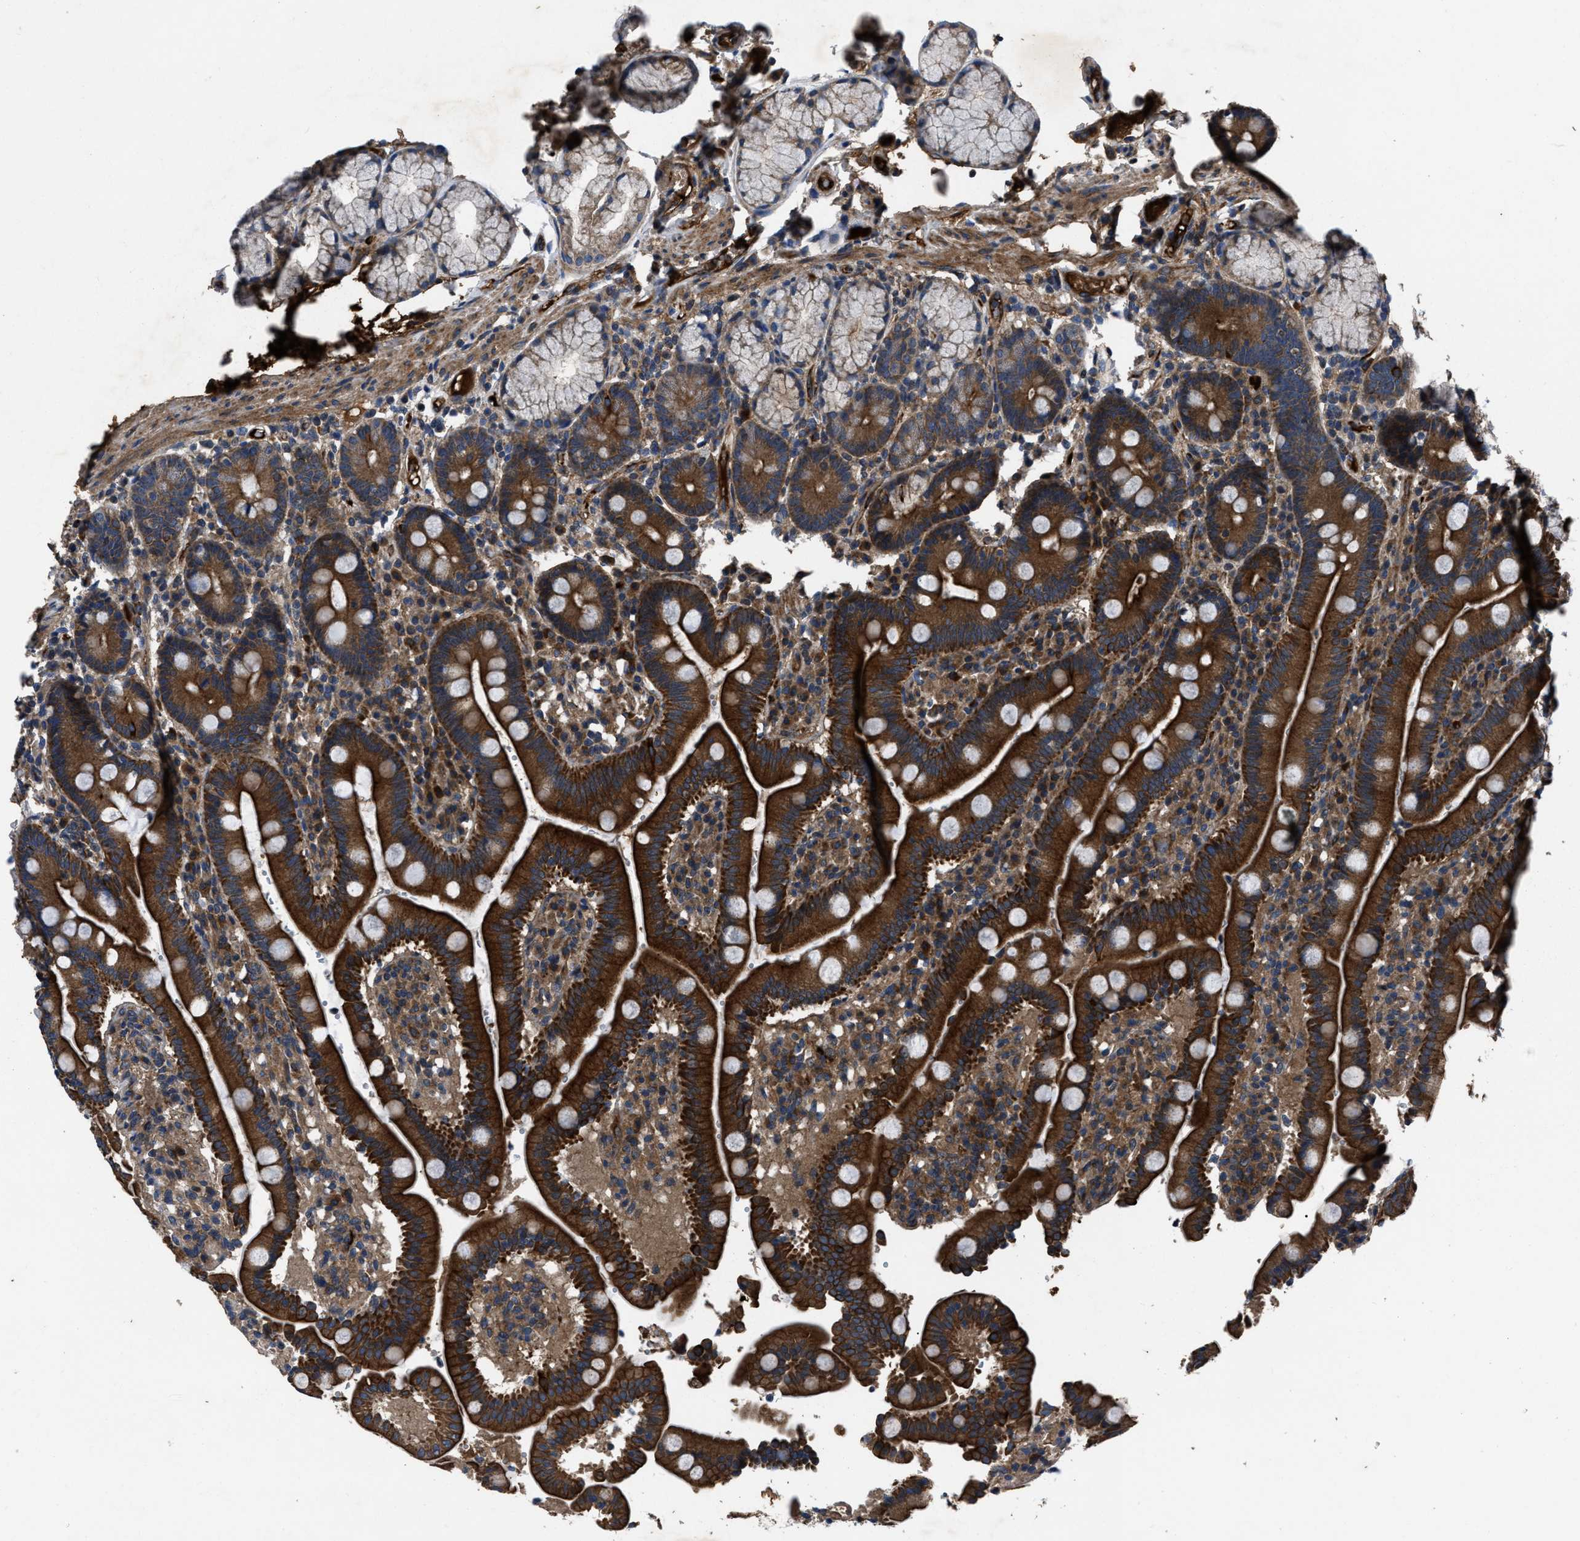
{"staining": {"intensity": "strong", "quantity": ">75%", "location": "cytoplasmic/membranous"}, "tissue": "duodenum", "cell_type": "Glandular cells", "image_type": "normal", "snomed": [{"axis": "morphology", "description": "Normal tissue, NOS"}, {"axis": "topography", "description": "Small intestine, NOS"}], "caption": "Immunohistochemical staining of benign duodenum shows strong cytoplasmic/membranous protein expression in approximately >75% of glandular cells.", "gene": "ERC1", "patient": {"sex": "female", "age": 71}}